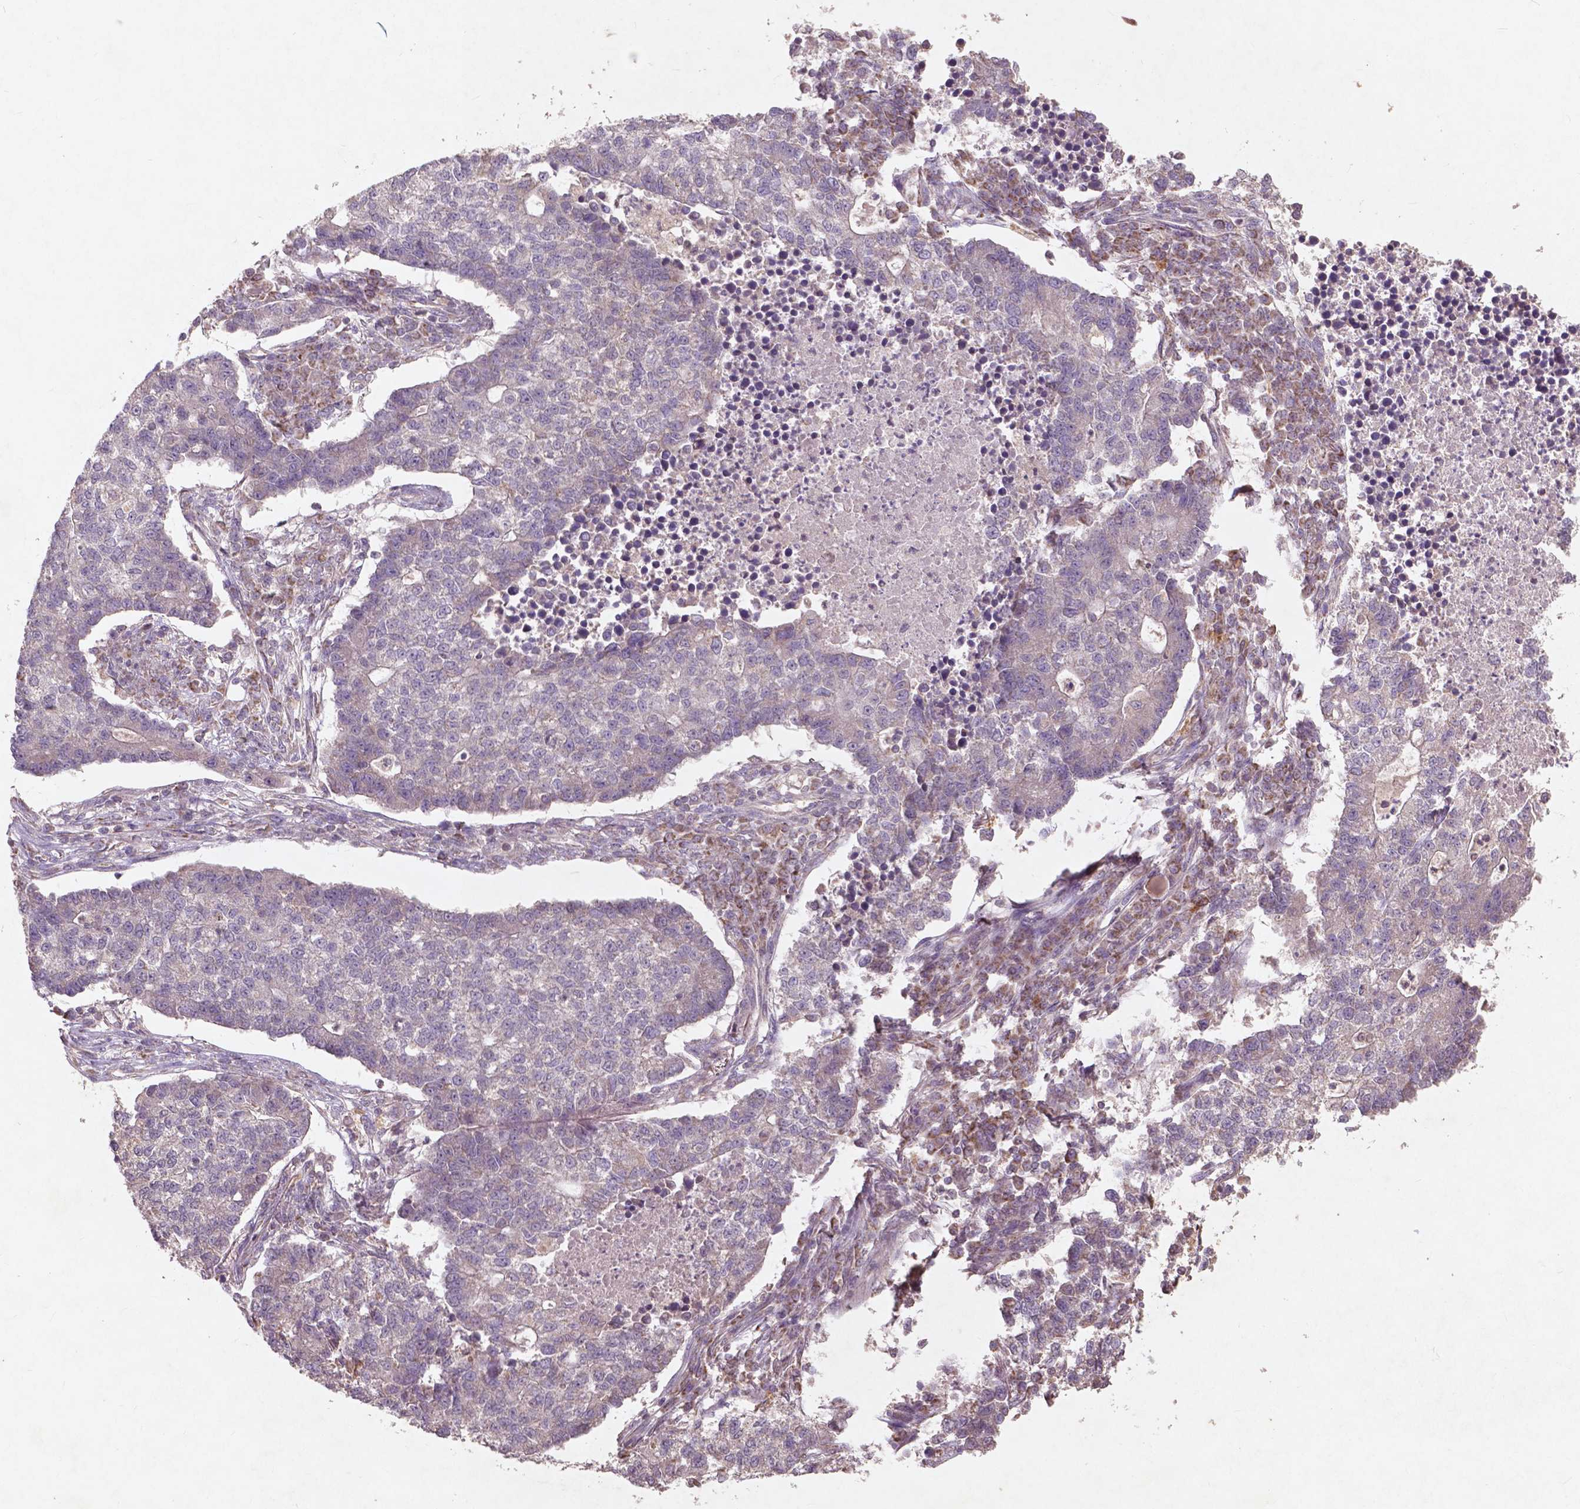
{"staining": {"intensity": "negative", "quantity": "none", "location": "none"}, "tissue": "lung cancer", "cell_type": "Tumor cells", "image_type": "cancer", "snomed": [{"axis": "morphology", "description": "Adenocarcinoma, NOS"}, {"axis": "topography", "description": "Lung"}], "caption": "An immunohistochemistry histopathology image of lung cancer (adenocarcinoma) is shown. There is no staining in tumor cells of lung cancer (adenocarcinoma).", "gene": "ST6GALNAC5", "patient": {"sex": "male", "age": 57}}